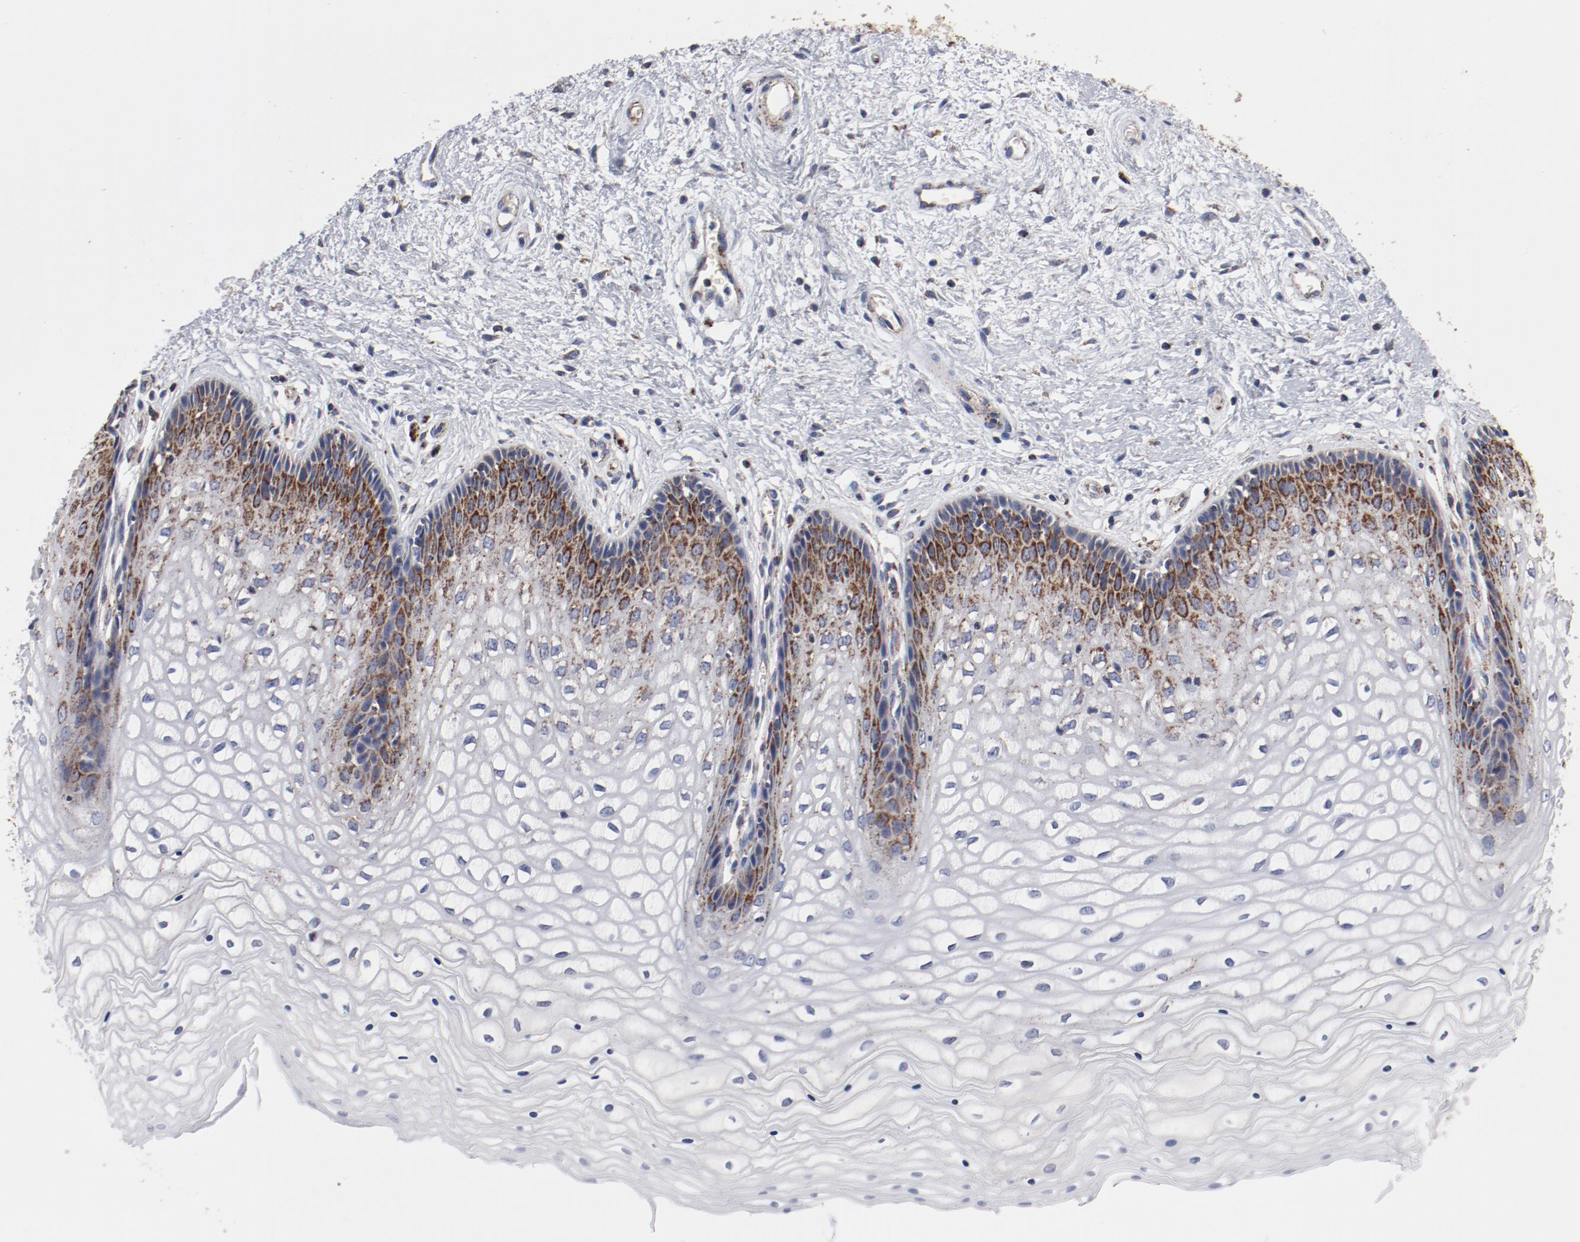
{"staining": {"intensity": "strong", "quantity": "<25%", "location": "cytoplasmic/membranous"}, "tissue": "vagina", "cell_type": "Squamous epithelial cells", "image_type": "normal", "snomed": [{"axis": "morphology", "description": "Normal tissue, NOS"}, {"axis": "topography", "description": "Vagina"}], "caption": "Immunohistochemical staining of normal human vagina reveals medium levels of strong cytoplasmic/membranous positivity in approximately <25% of squamous epithelial cells. The staining was performed using DAB, with brown indicating positive protein expression. Nuclei are stained blue with hematoxylin.", "gene": "NDUFV2", "patient": {"sex": "female", "age": 34}}